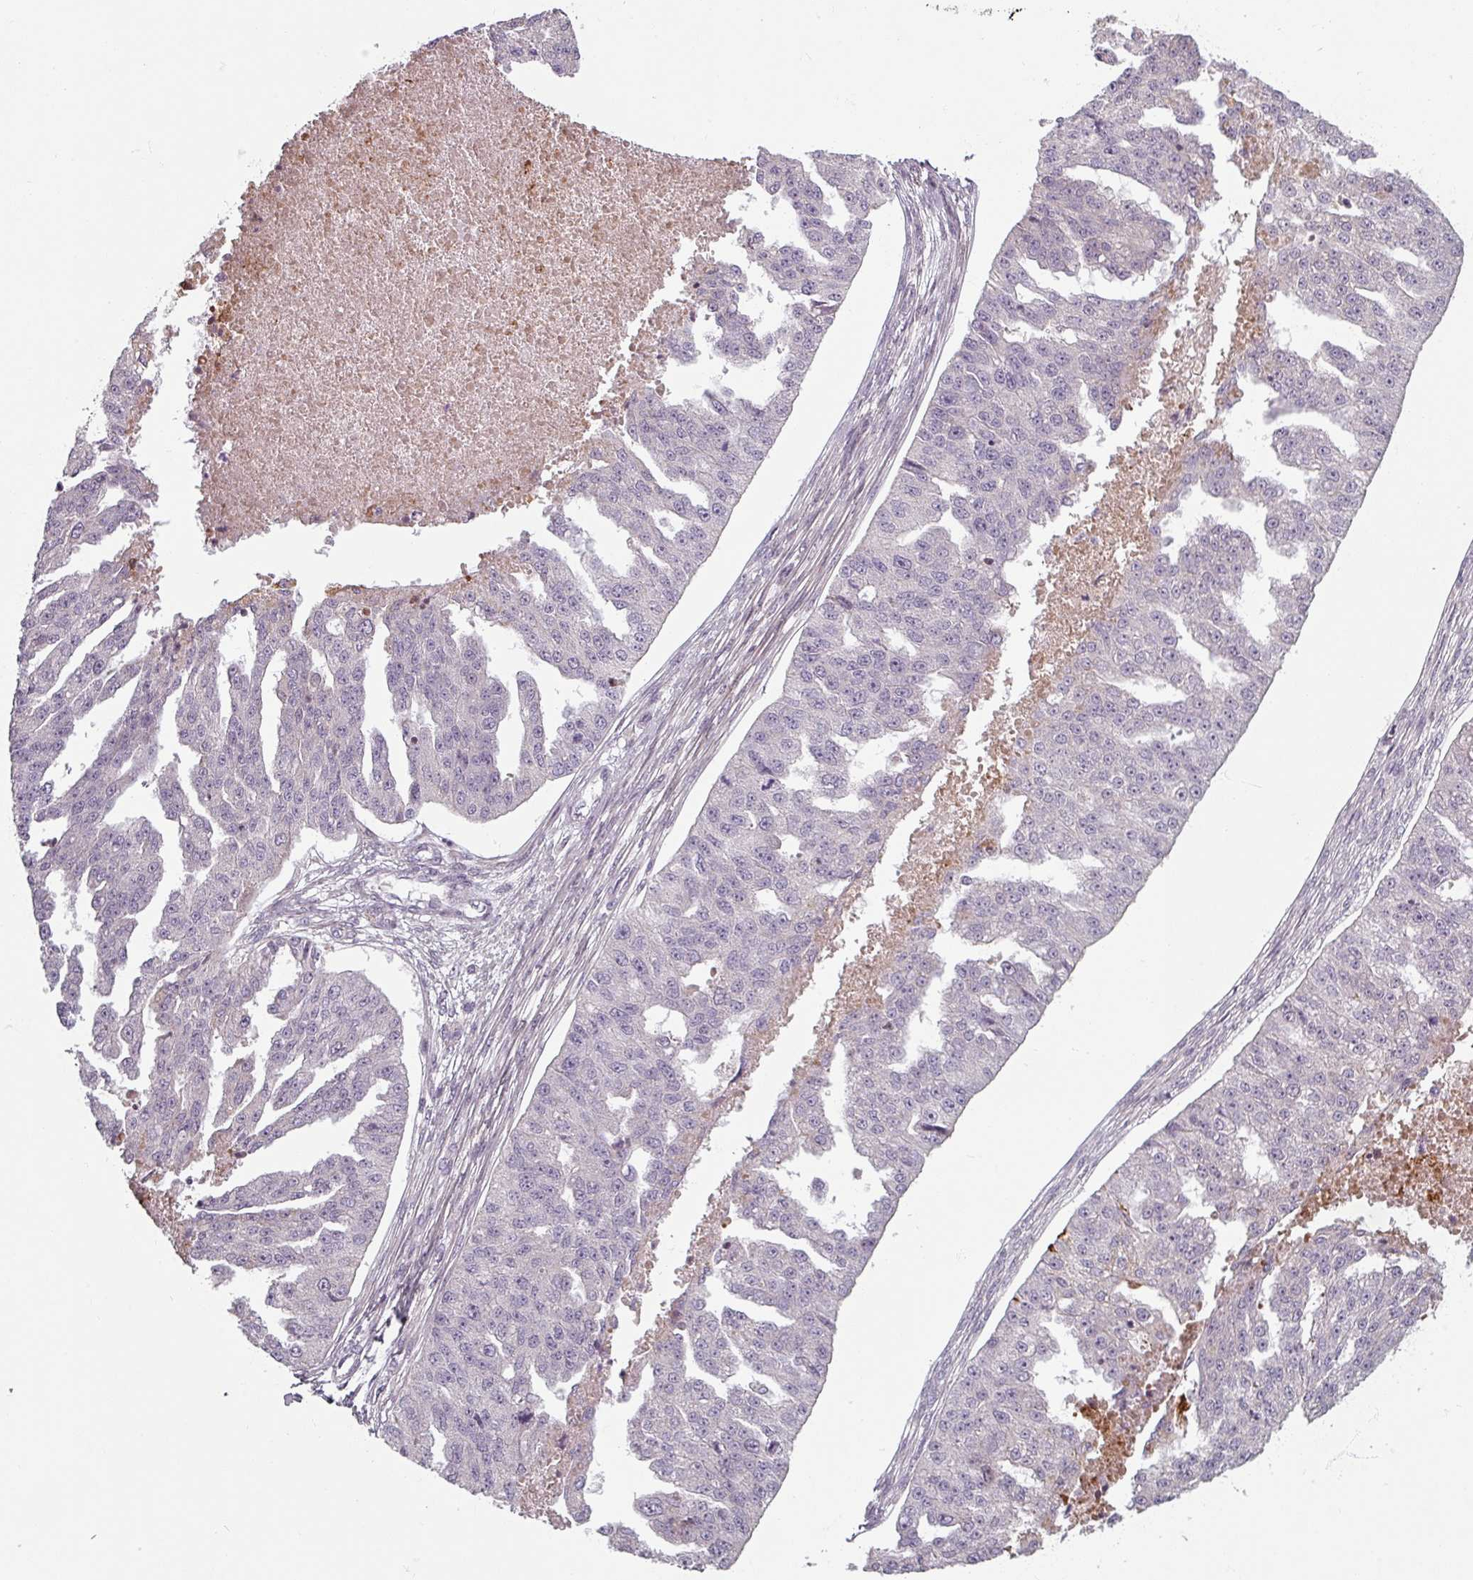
{"staining": {"intensity": "negative", "quantity": "none", "location": "none"}, "tissue": "ovarian cancer", "cell_type": "Tumor cells", "image_type": "cancer", "snomed": [{"axis": "morphology", "description": "Cystadenocarcinoma, serous, NOS"}, {"axis": "topography", "description": "Ovary"}], "caption": "Immunohistochemistry (IHC) image of neoplastic tissue: ovarian cancer (serous cystadenocarcinoma) stained with DAB (3,3'-diaminobenzidine) reveals no significant protein expression in tumor cells.", "gene": "CYB5RL", "patient": {"sex": "female", "age": 58}}